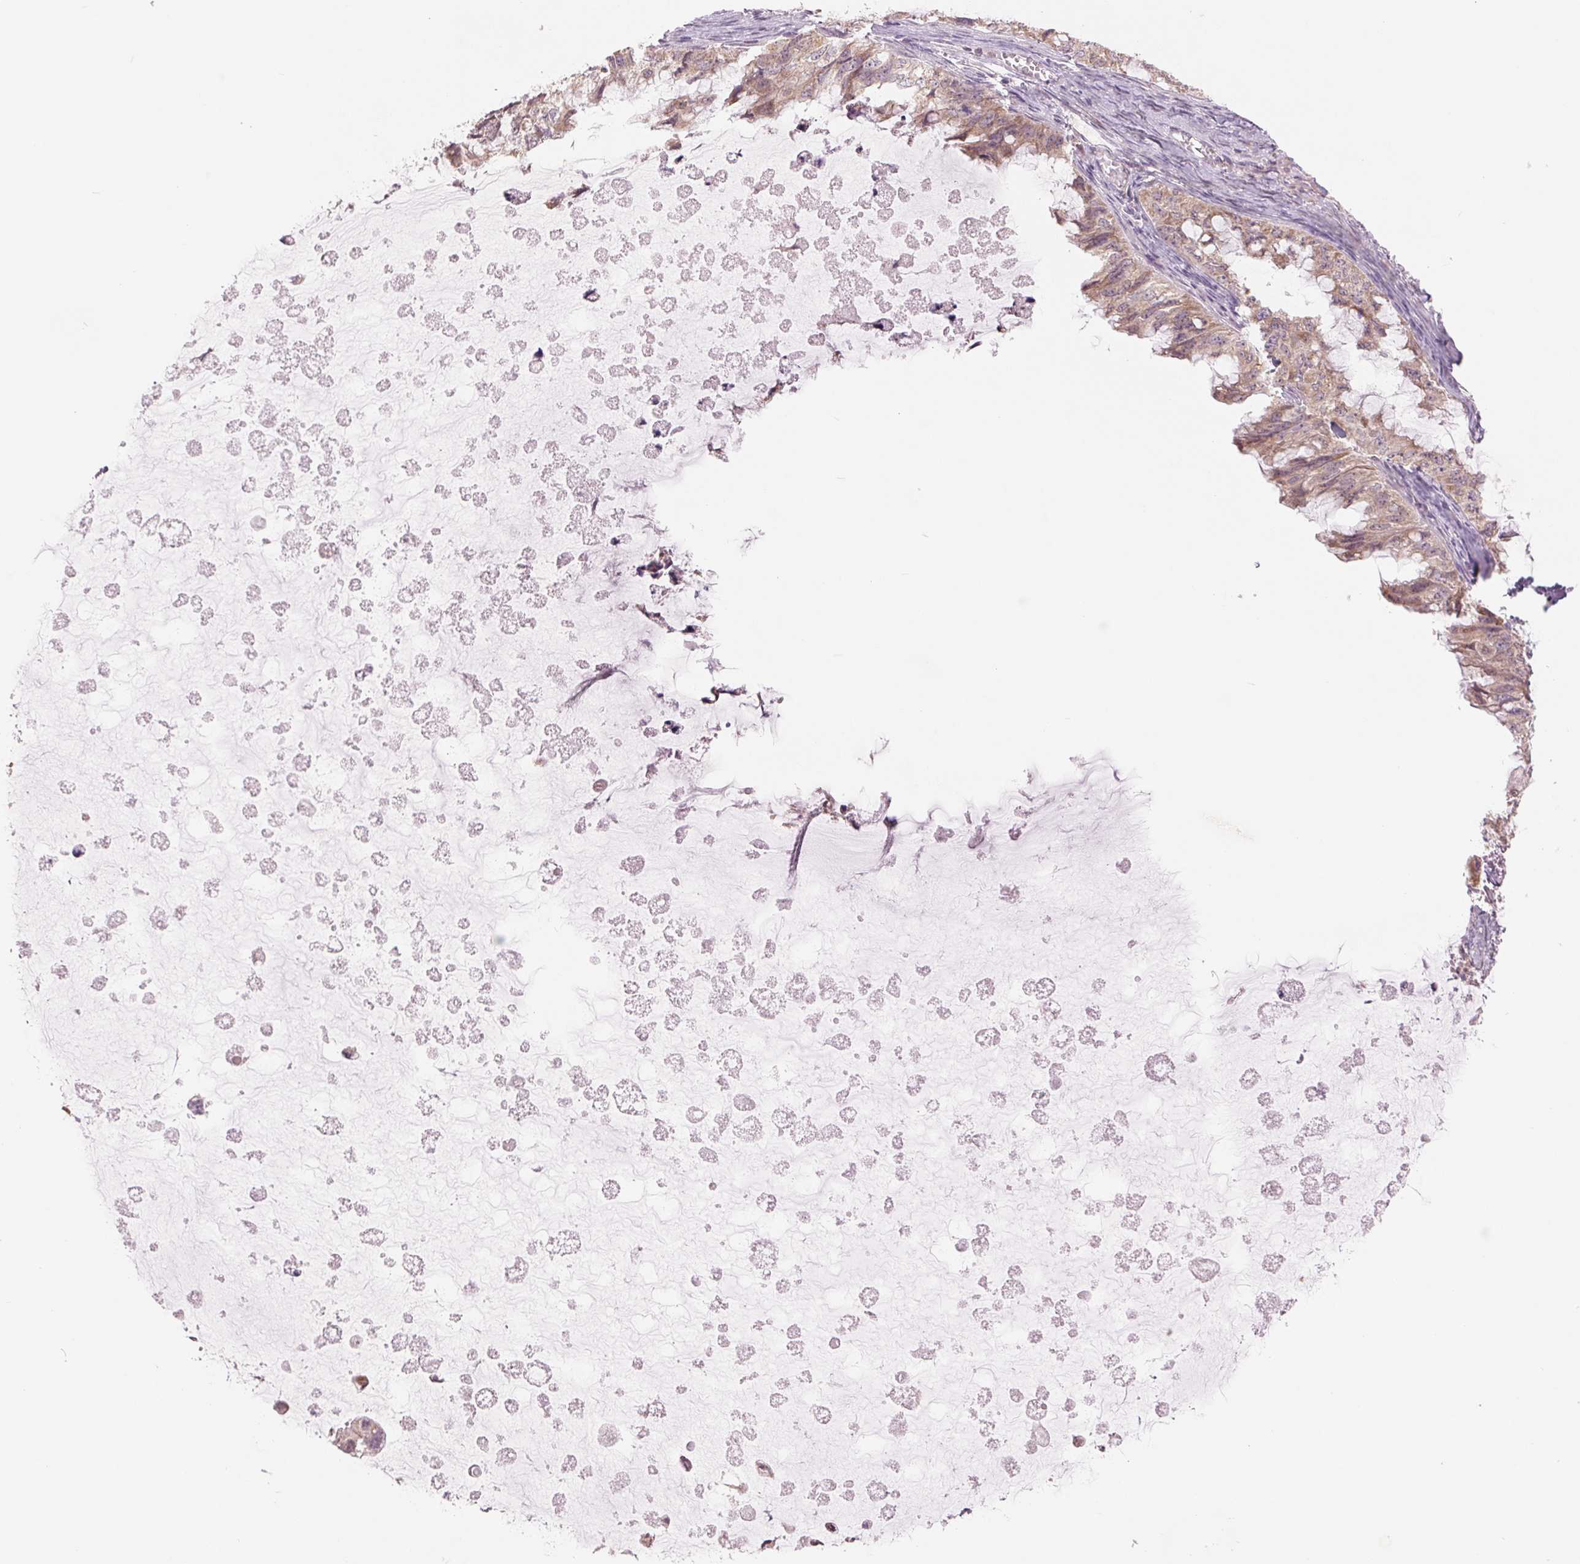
{"staining": {"intensity": "weak", "quantity": ">75%", "location": "cytoplasmic/membranous"}, "tissue": "ovarian cancer", "cell_type": "Tumor cells", "image_type": "cancer", "snomed": [{"axis": "morphology", "description": "Cystadenocarcinoma, mucinous, NOS"}, {"axis": "topography", "description": "Ovary"}], "caption": "Immunohistochemistry micrograph of neoplastic tissue: human ovarian cancer stained using immunohistochemistry shows low levels of weak protein expression localized specifically in the cytoplasmic/membranous of tumor cells, appearing as a cytoplasmic/membranous brown color.", "gene": "TECR", "patient": {"sex": "female", "age": 72}}